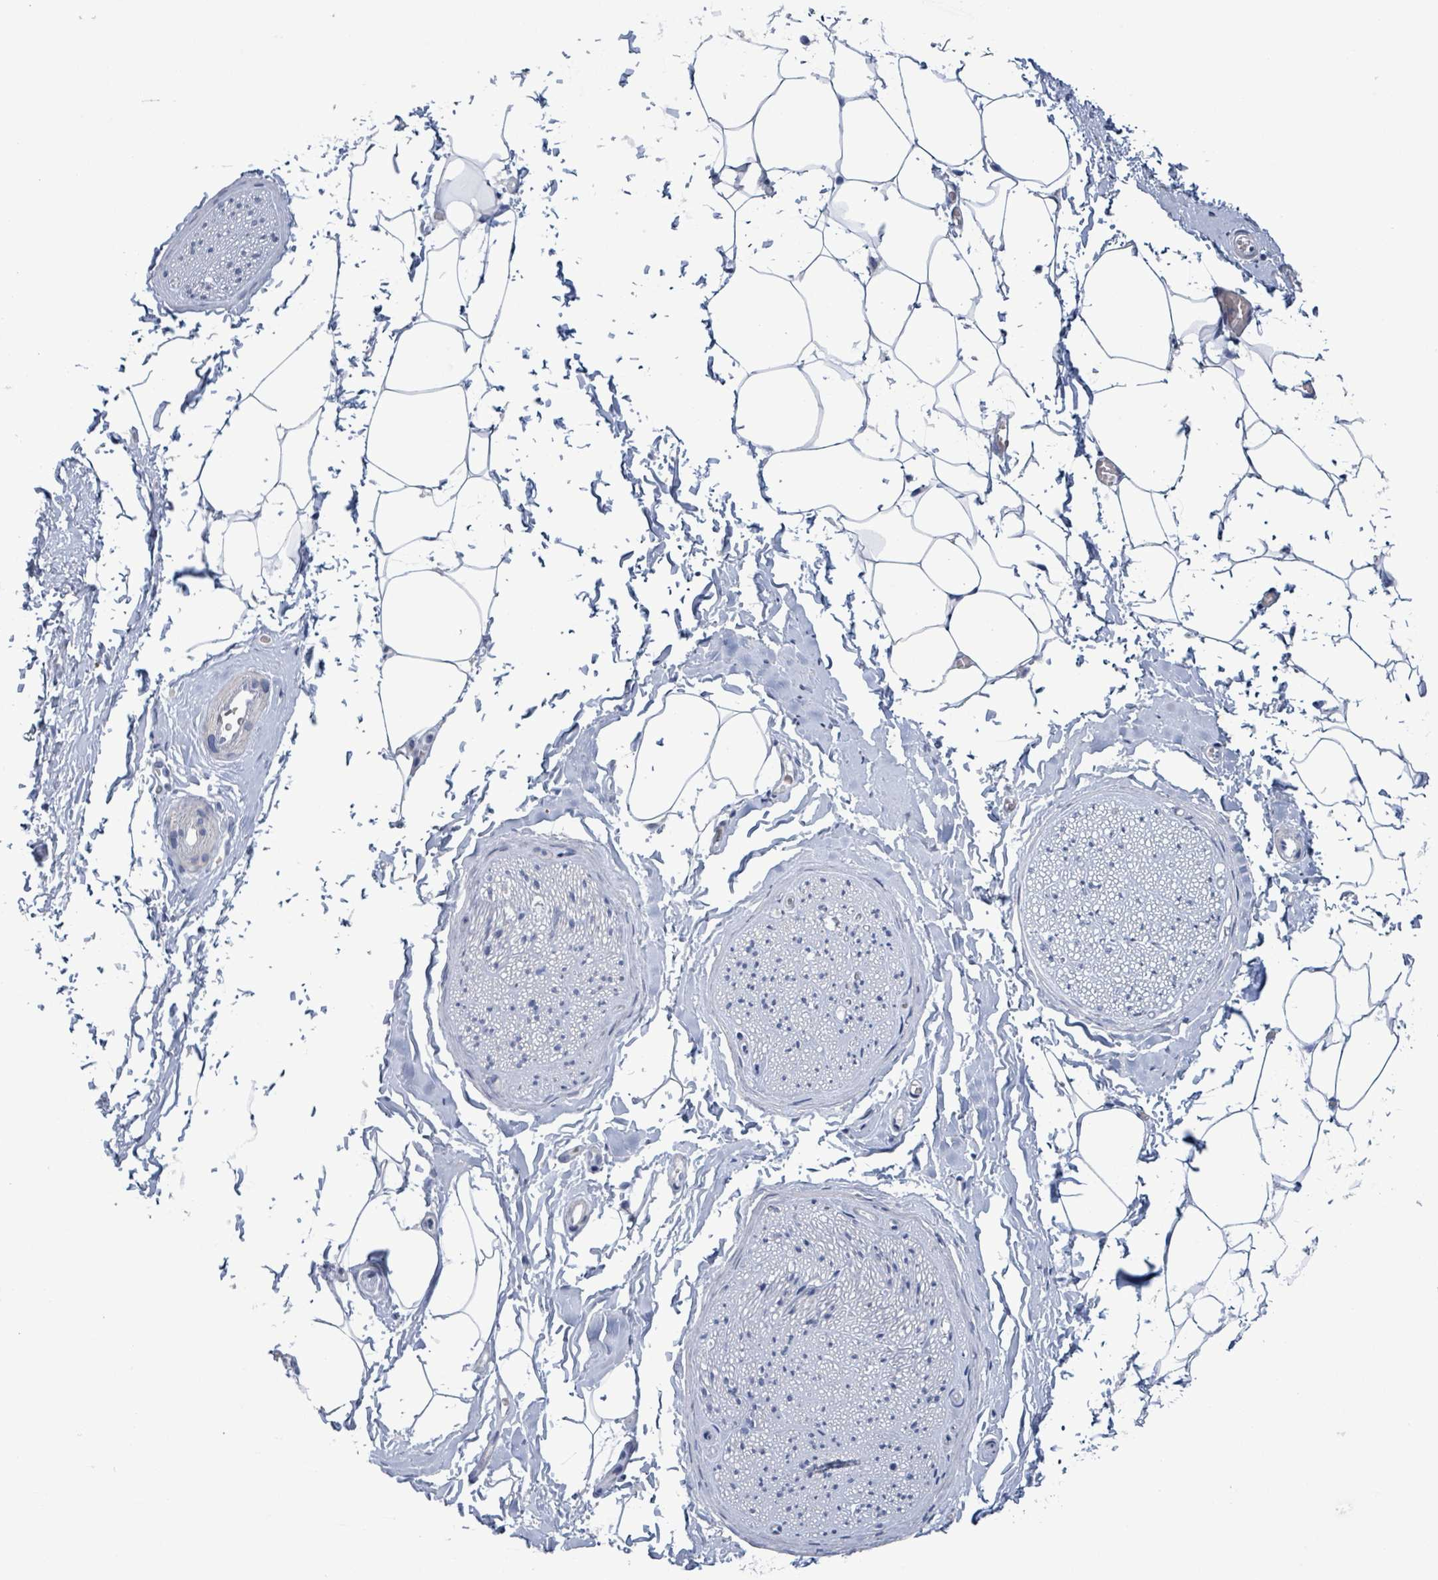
{"staining": {"intensity": "negative", "quantity": "none", "location": "none"}, "tissue": "adipose tissue", "cell_type": "Adipocytes", "image_type": "normal", "snomed": [{"axis": "morphology", "description": "Normal tissue, NOS"}, {"axis": "morphology", "description": "Adenocarcinoma, High grade"}, {"axis": "topography", "description": "Prostate"}, {"axis": "topography", "description": "Peripheral nerve tissue"}], "caption": "An immunohistochemistry (IHC) histopathology image of unremarkable adipose tissue is shown. There is no staining in adipocytes of adipose tissue. The staining is performed using DAB (3,3'-diaminobenzidine) brown chromogen with nuclei counter-stained in using hematoxylin.", "gene": "PKLR", "patient": {"sex": "male", "age": 68}}